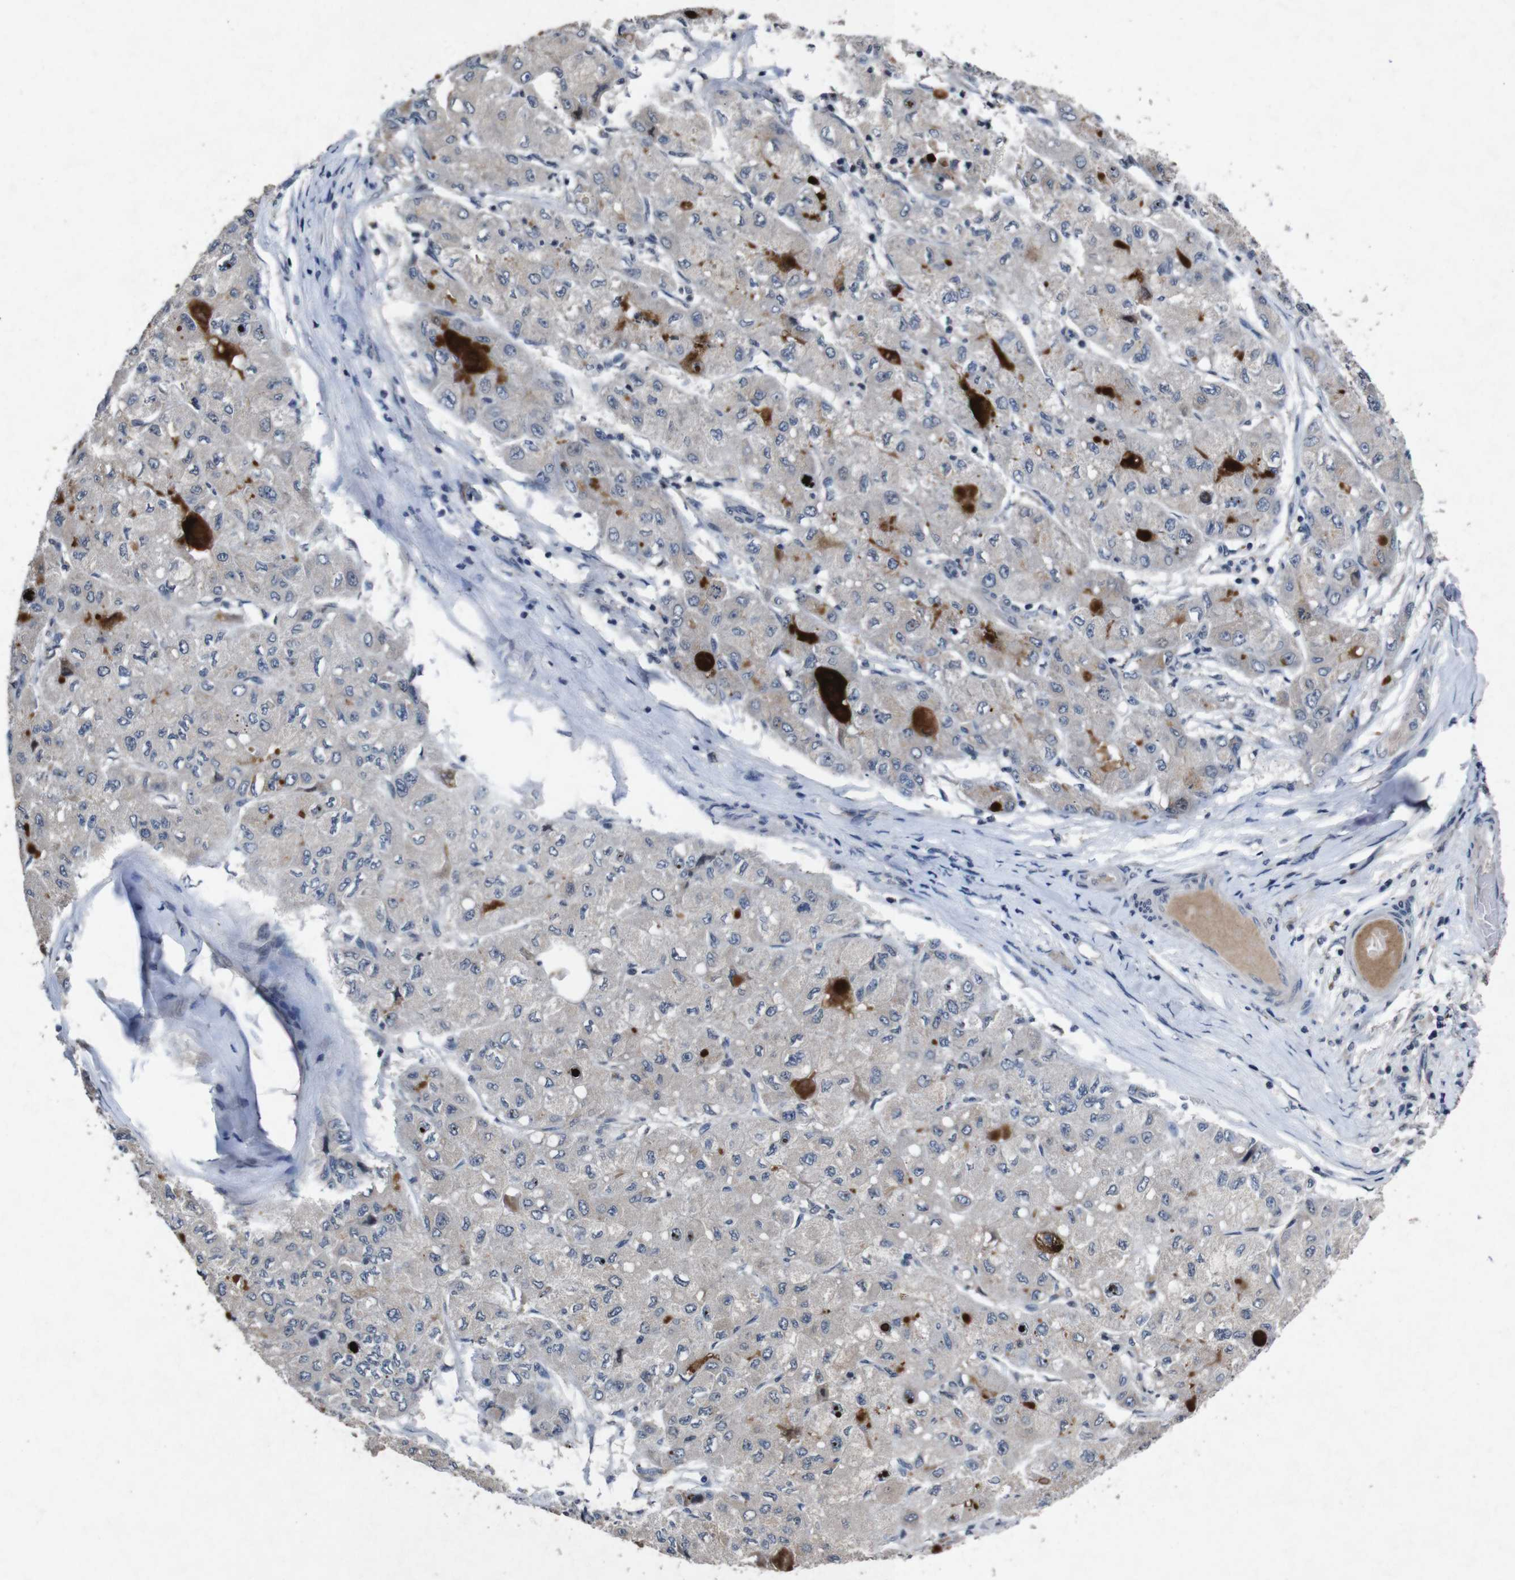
{"staining": {"intensity": "negative", "quantity": "none", "location": "none"}, "tissue": "liver cancer", "cell_type": "Tumor cells", "image_type": "cancer", "snomed": [{"axis": "morphology", "description": "Carcinoma, Hepatocellular, NOS"}, {"axis": "topography", "description": "Liver"}], "caption": "Liver hepatocellular carcinoma was stained to show a protein in brown. There is no significant staining in tumor cells. (Brightfield microscopy of DAB (3,3'-diaminobenzidine) immunohistochemistry at high magnification).", "gene": "AKT3", "patient": {"sex": "male", "age": 80}}